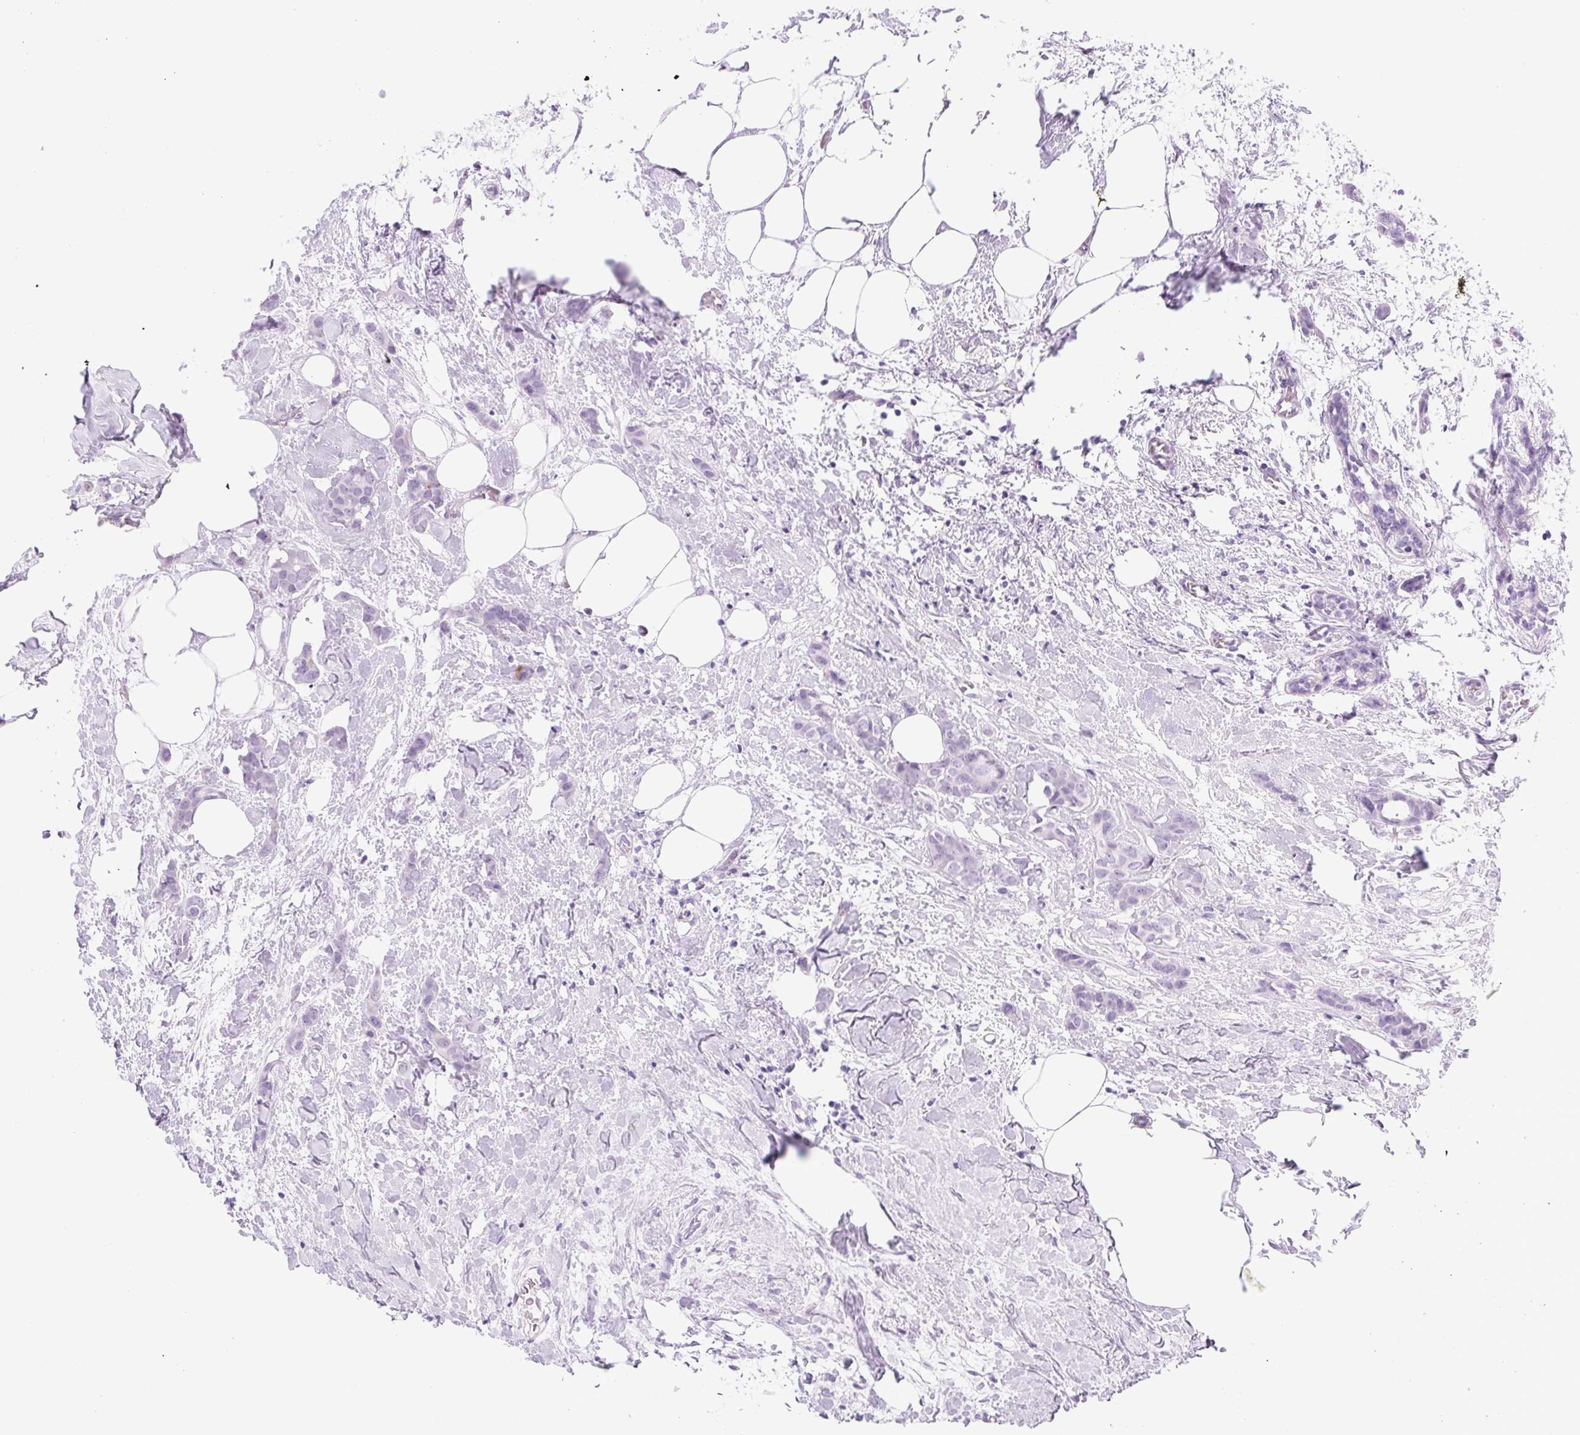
{"staining": {"intensity": "negative", "quantity": "none", "location": "none"}, "tissue": "breast cancer", "cell_type": "Tumor cells", "image_type": "cancer", "snomed": [{"axis": "morphology", "description": "Duct carcinoma"}, {"axis": "topography", "description": "Breast"}], "caption": "A histopathology image of breast invasive ductal carcinoma stained for a protein shows no brown staining in tumor cells.", "gene": "SPACA5B", "patient": {"sex": "female", "age": 62}}